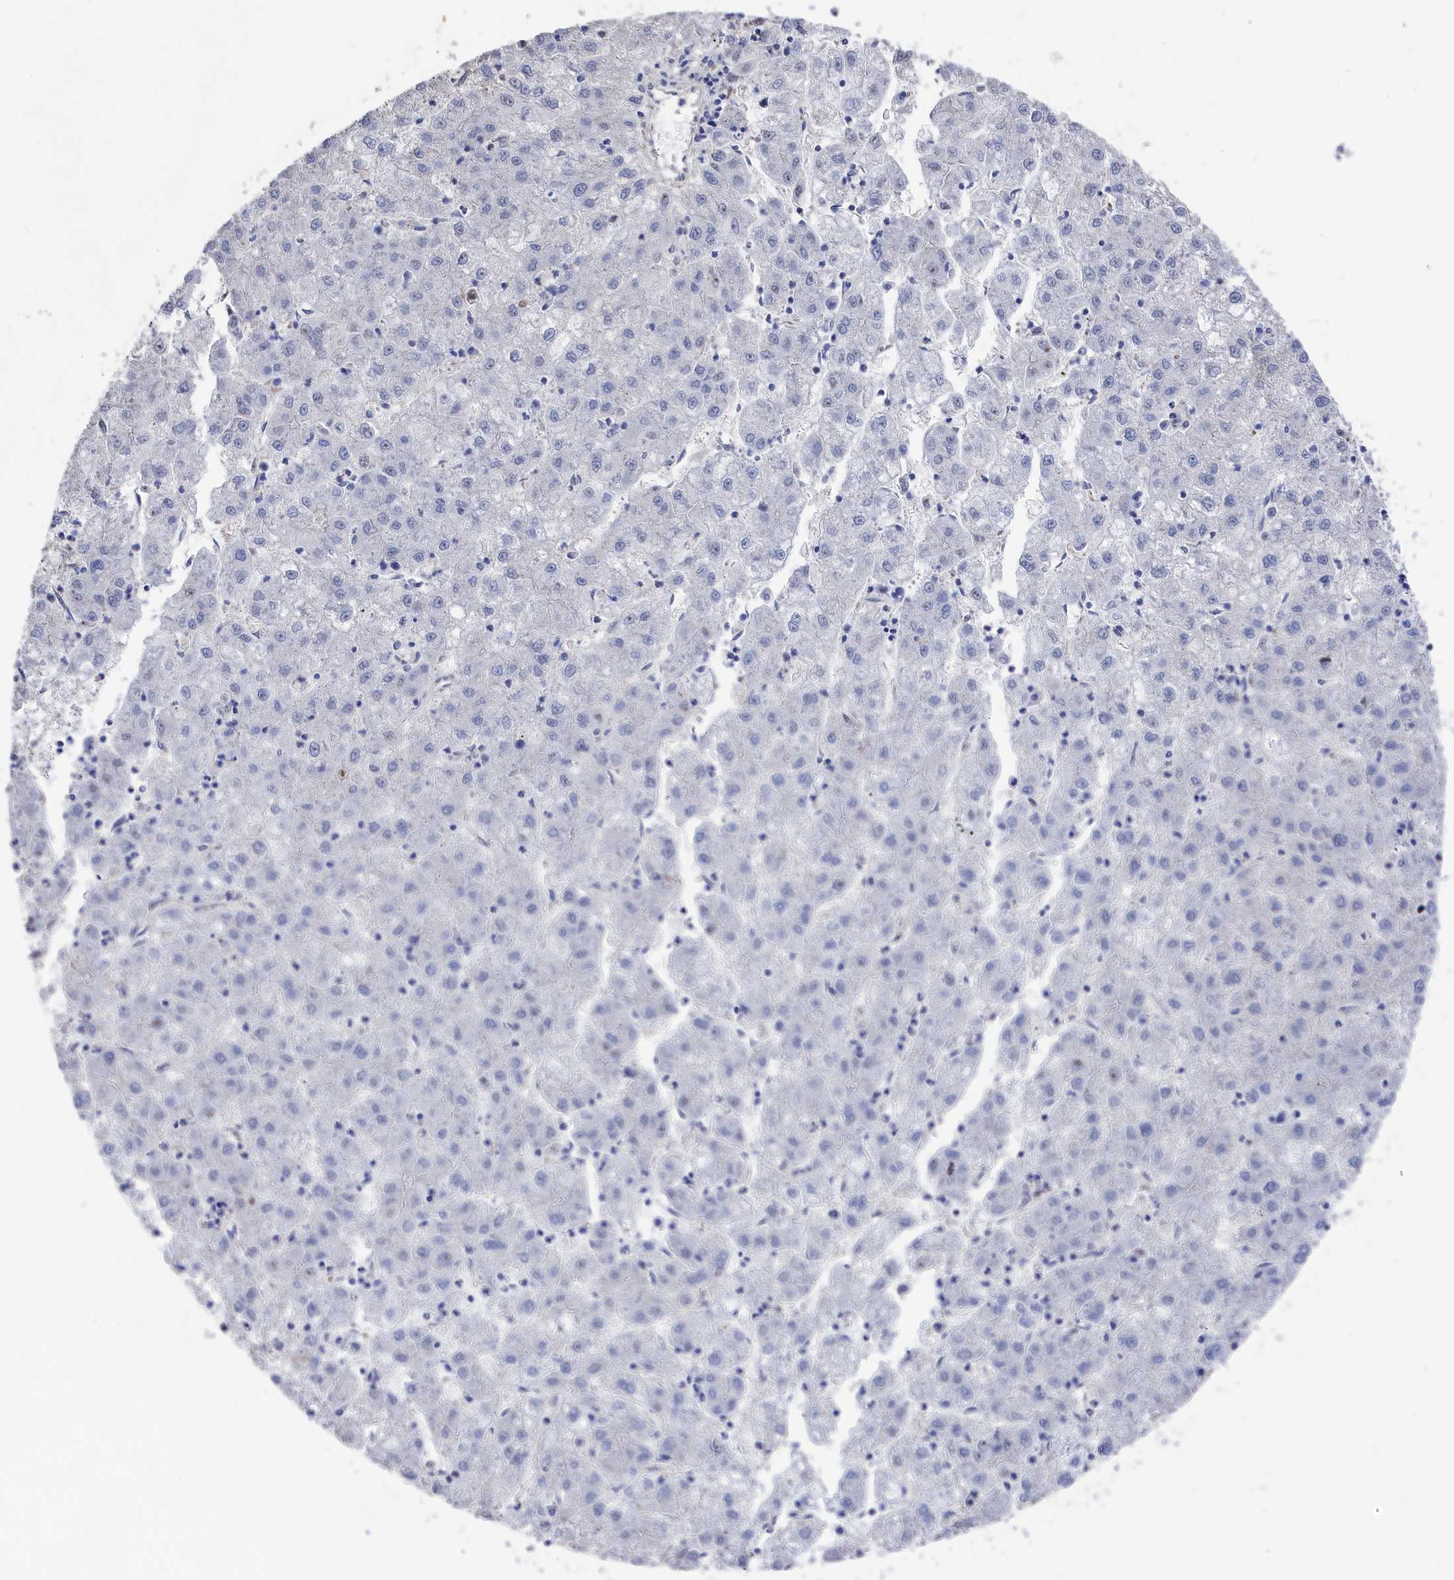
{"staining": {"intensity": "negative", "quantity": "none", "location": "none"}, "tissue": "liver cancer", "cell_type": "Tumor cells", "image_type": "cancer", "snomed": [{"axis": "morphology", "description": "Carcinoma, Hepatocellular, NOS"}, {"axis": "topography", "description": "Liver"}], "caption": "Immunohistochemistry (IHC) image of neoplastic tissue: liver hepatocellular carcinoma stained with DAB displays no significant protein staining in tumor cells. The staining is performed using DAB (3,3'-diaminobenzidine) brown chromogen with nuclei counter-stained in using hematoxylin.", "gene": "SEMG2", "patient": {"sex": "male", "age": 72}}